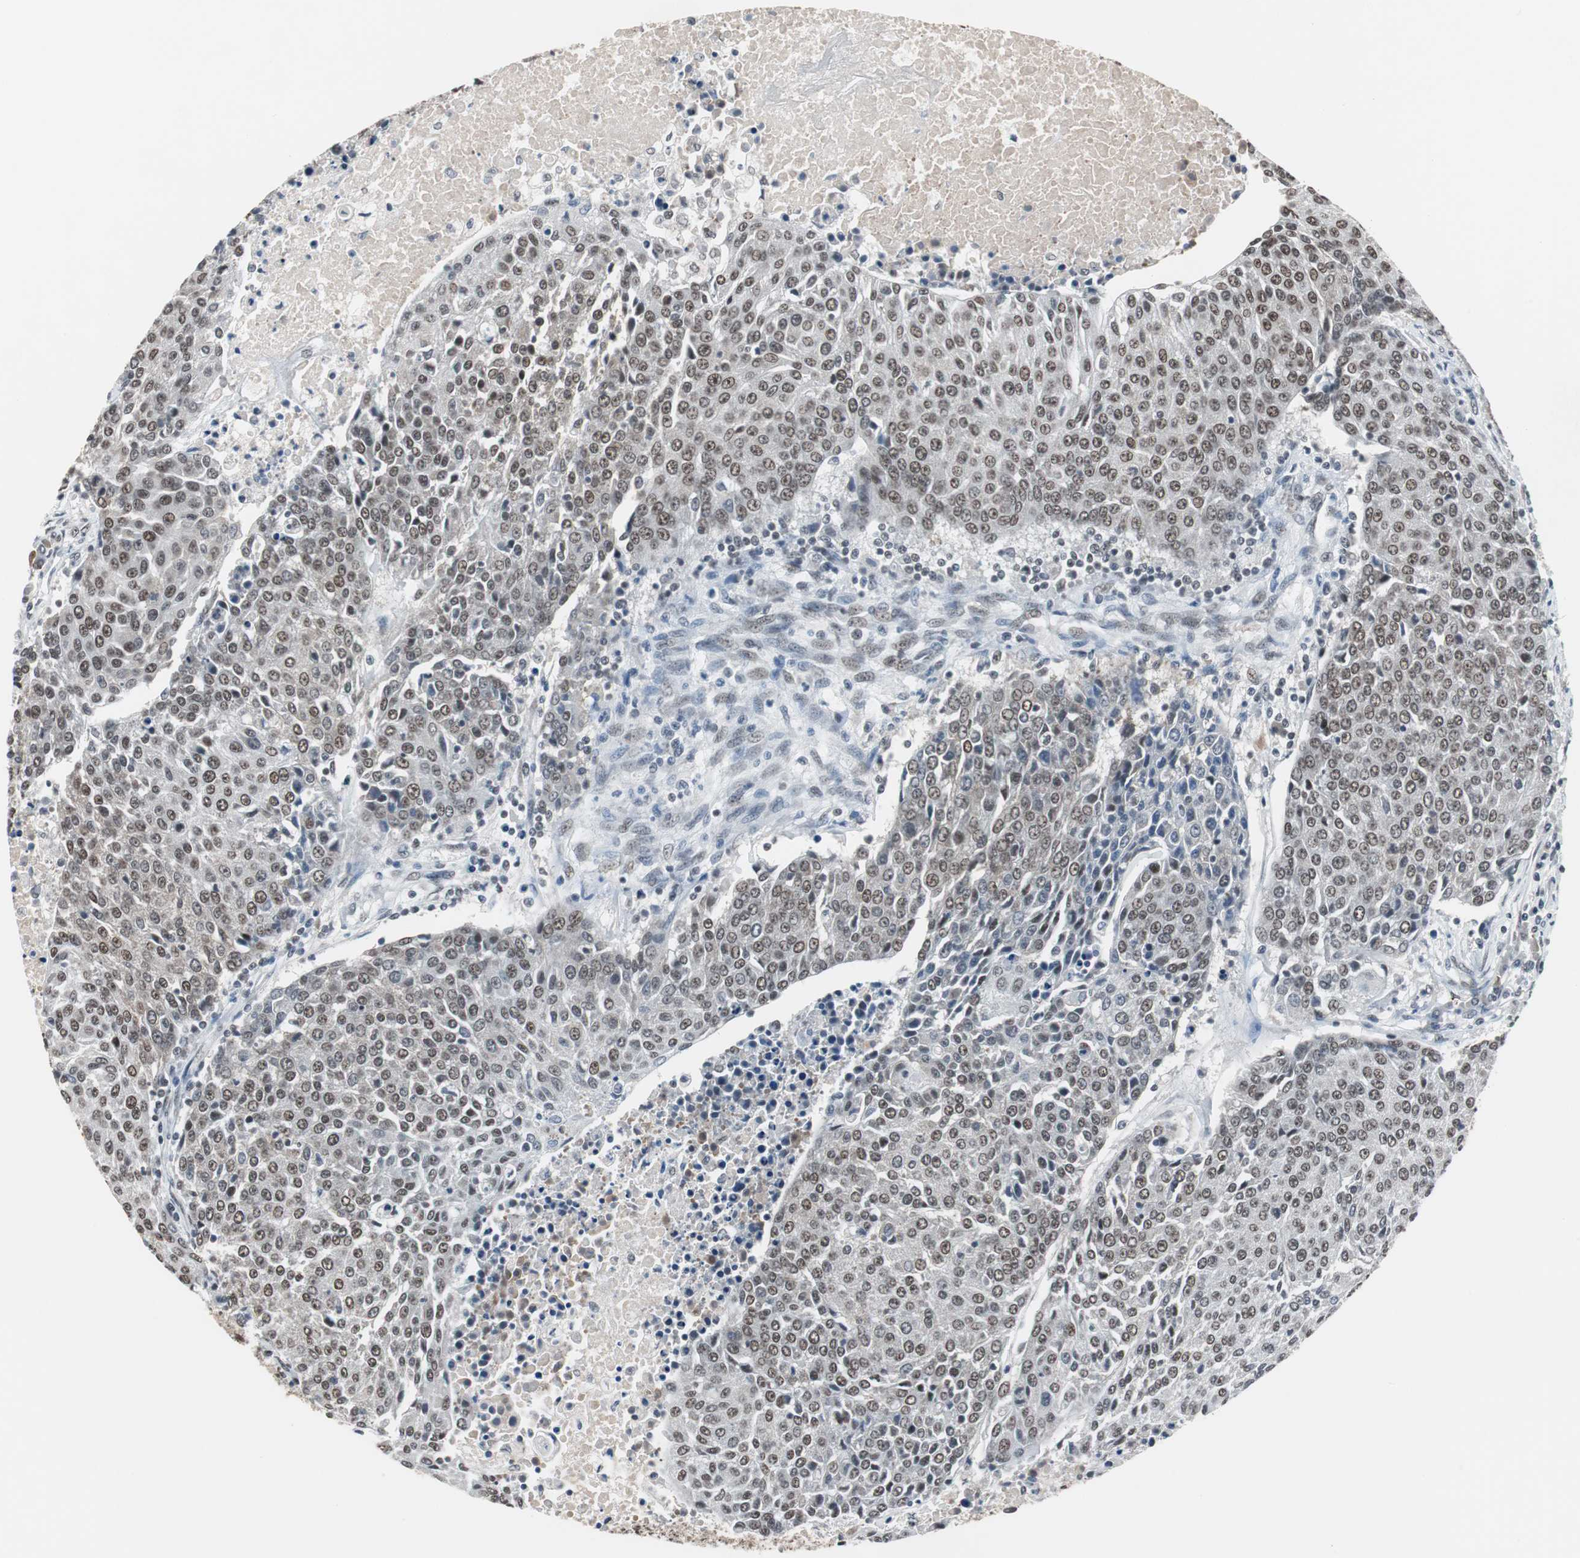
{"staining": {"intensity": "moderate", "quantity": ">75%", "location": "nuclear"}, "tissue": "urothelial cancer", "cell_type": "Tumor cells", "image_type": "cancer", "snomed": [{"axis": "morphology", "description": "Urothelial carcinoma, High grade"}, {"axis": "topography", "description": "Urinary bladder"}], "caption": "Brown immunohistochemical staining in human urothelial cancer displays moderate nuclear positivity in about >75% of tumor cells. (DAB IHC with brightfield microscopy, high magnification).", "gene": "TAF7", "patient": {"sex": "female", "age": 85}}